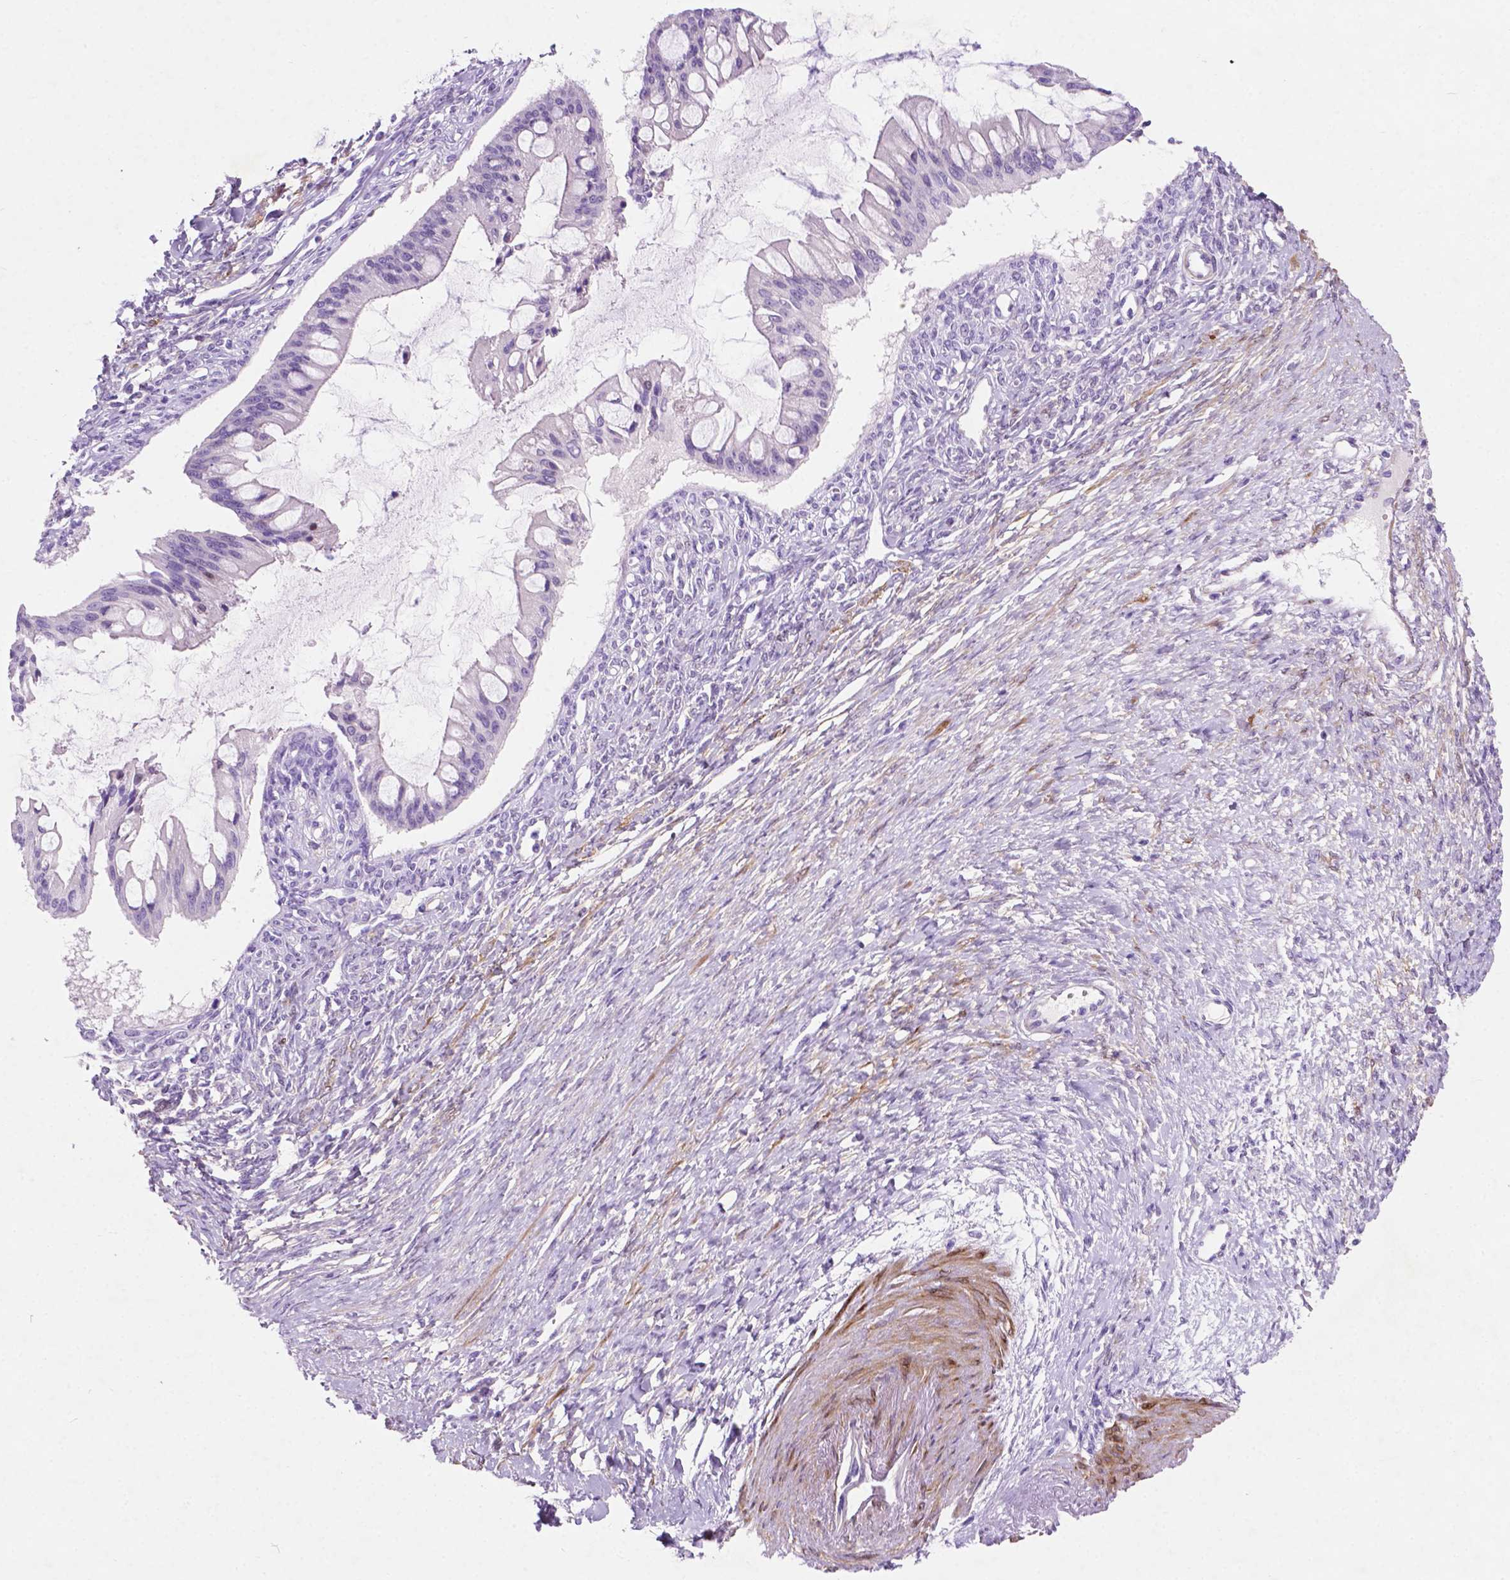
{"staining": {"intensity": "negative", "quantity": "none", "location": "none"}, "tissue": "ovarian cancer", "cell_type": "Tumor cells", "image_type": "cancer", "snomed": [{"axis": "morphology", "description": "Cystadenocarcinoma, mucinous, NOS"}, {"axis": "topography", "description": "Ovary"}], "caption": "DAB (3,3'-diaminobenzidine) immunohistochemical staining of human ovarian cancer (mucinous cystadenocarcinoma) demonstrates no significant expression in tumor cells. (DAB (3,3'-diaminobenzidine) immunohistochemistry visualized using brightfield microscopy, high magnification).", "gene": "ASPG", "patient": {"sex": "female", "age": 73}}